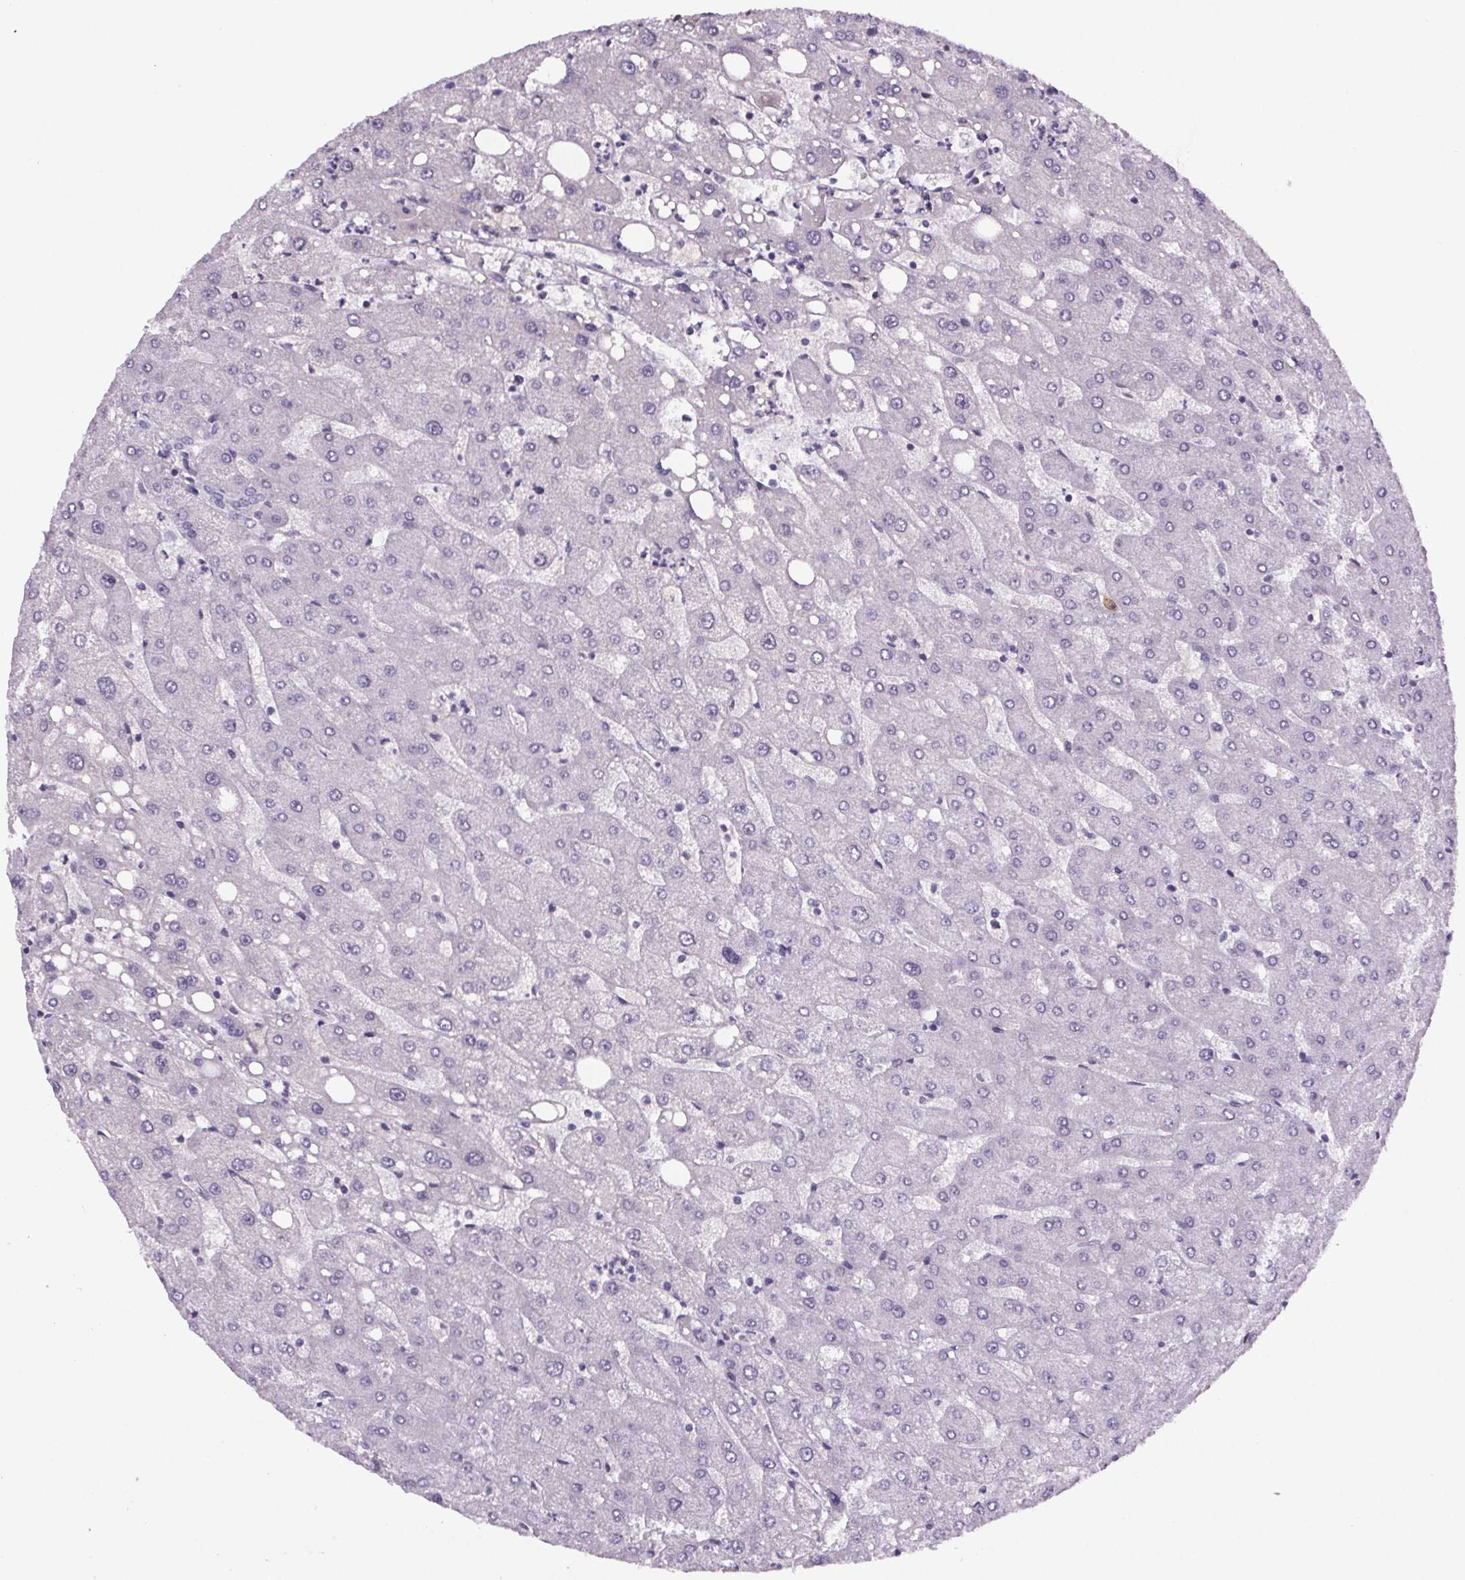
{"staining": {"intensity": "negative", "quantity": "none", "location": "none"}, "tissue": "liver", "cell_type": "Cholangiocytes", "image_type": "normal", "snomed": [{"axis": "morphology", "description": "Normal tissue, NOS"}, {"axis": "topography", "description": "Liver"}], "caption": "This is an IHC image of normal liver. There is no expression in cholangiocytes.", "gene": "TTC12", "patient": {"sex": "male", "age": 67}}